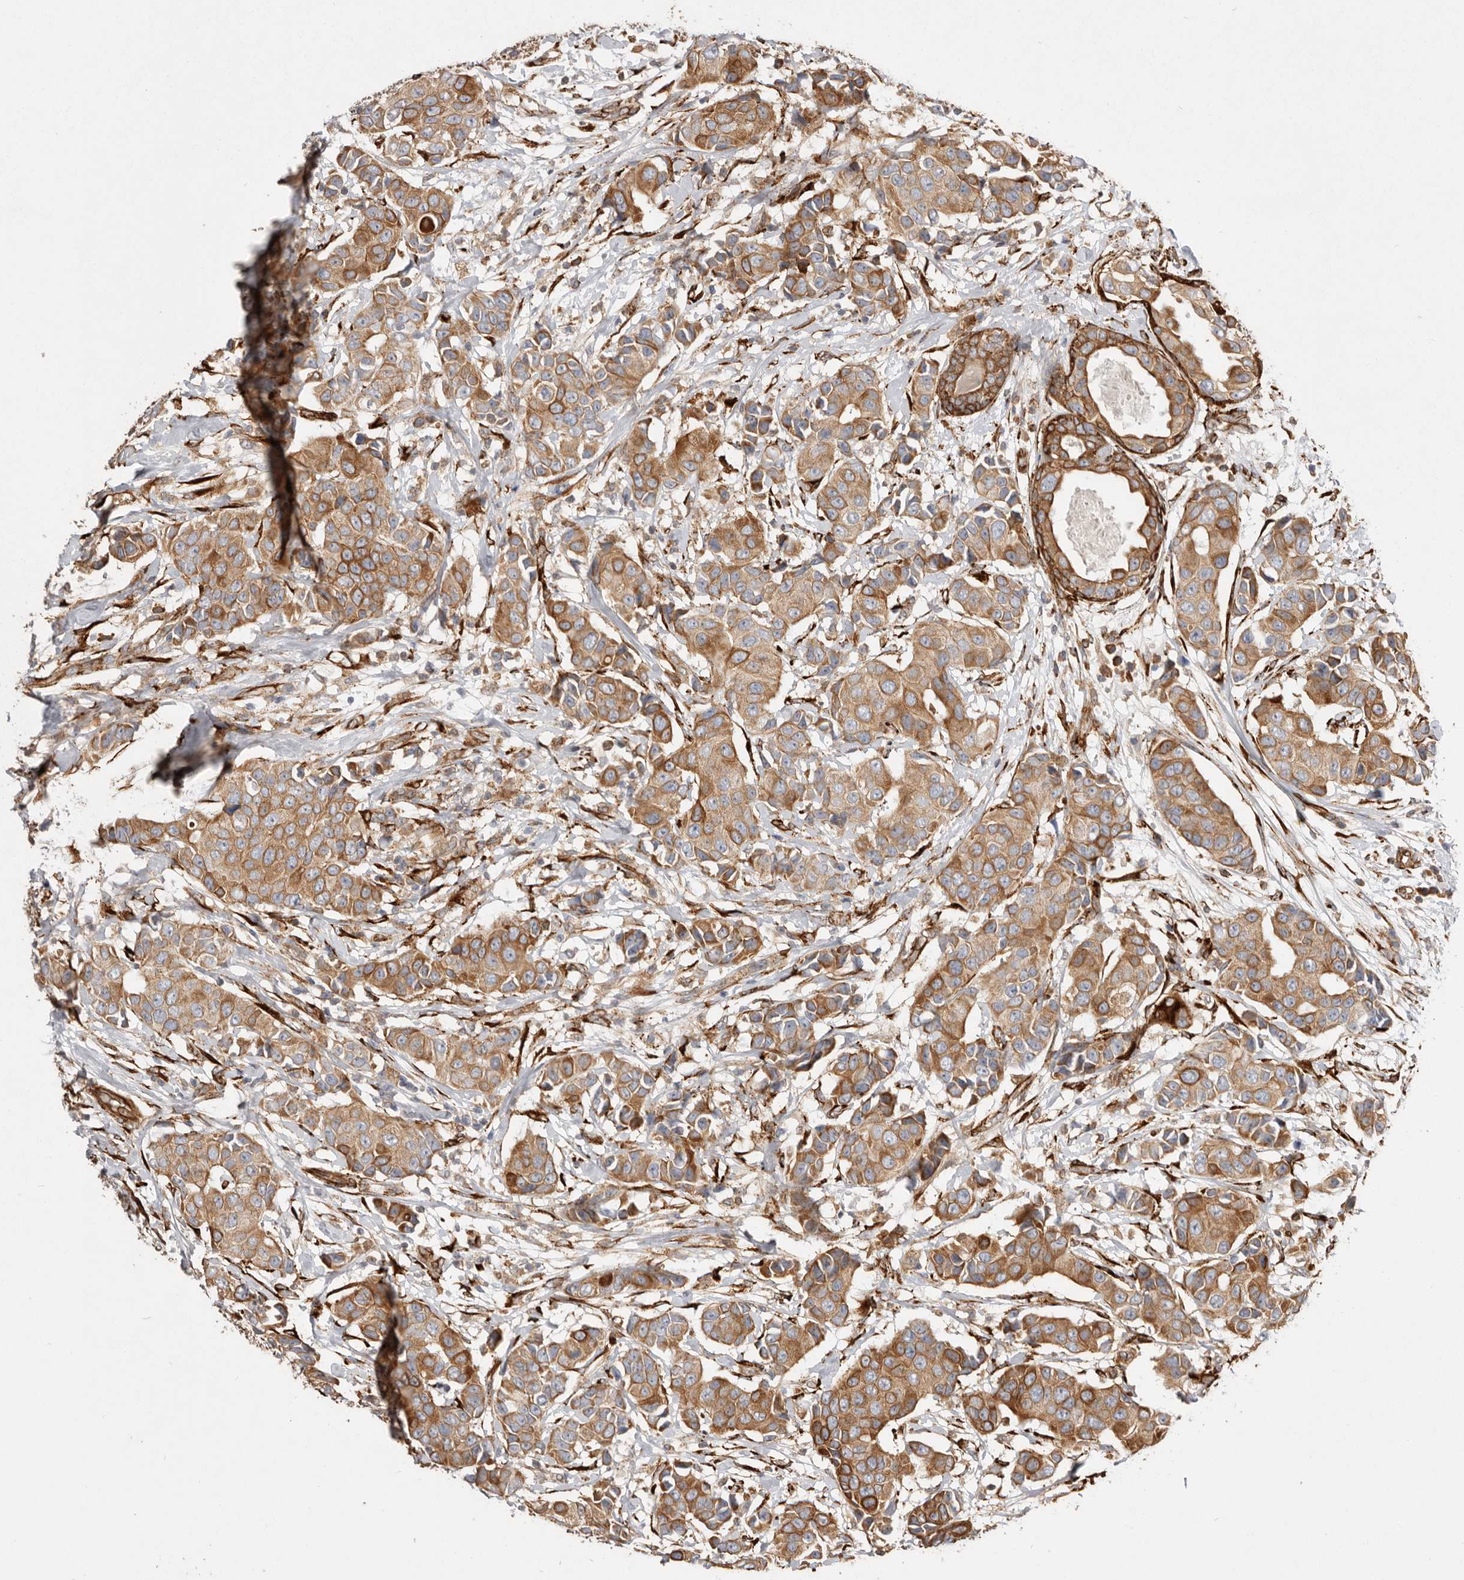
{"staining": {"intensity": "moderate", "quantity": ">75%", "location": "cytoplasmic/membranous"}, "tissue": "breast cancer", "cell_type": "Tumor cells", "image_type": "cancer", "snomed": [{"axis": "morphology", "description": "Normal tissue, NOS"}, {"axis": "morphology", "description": "Duct carcinoma"}, {"axis": "topography", "description": "Breast"}], "caption": "A photomicrograph of human breast cancer stained for a protein exhibits moderate cytoplasmic/membranous brown staining in tumor cells. (DAB (3,3'-diaminobenzidine) IHC with brightfield microscopy, high magnification).", "gene": "WDTC1", "patient": {"sex": "female", "age": 39}}